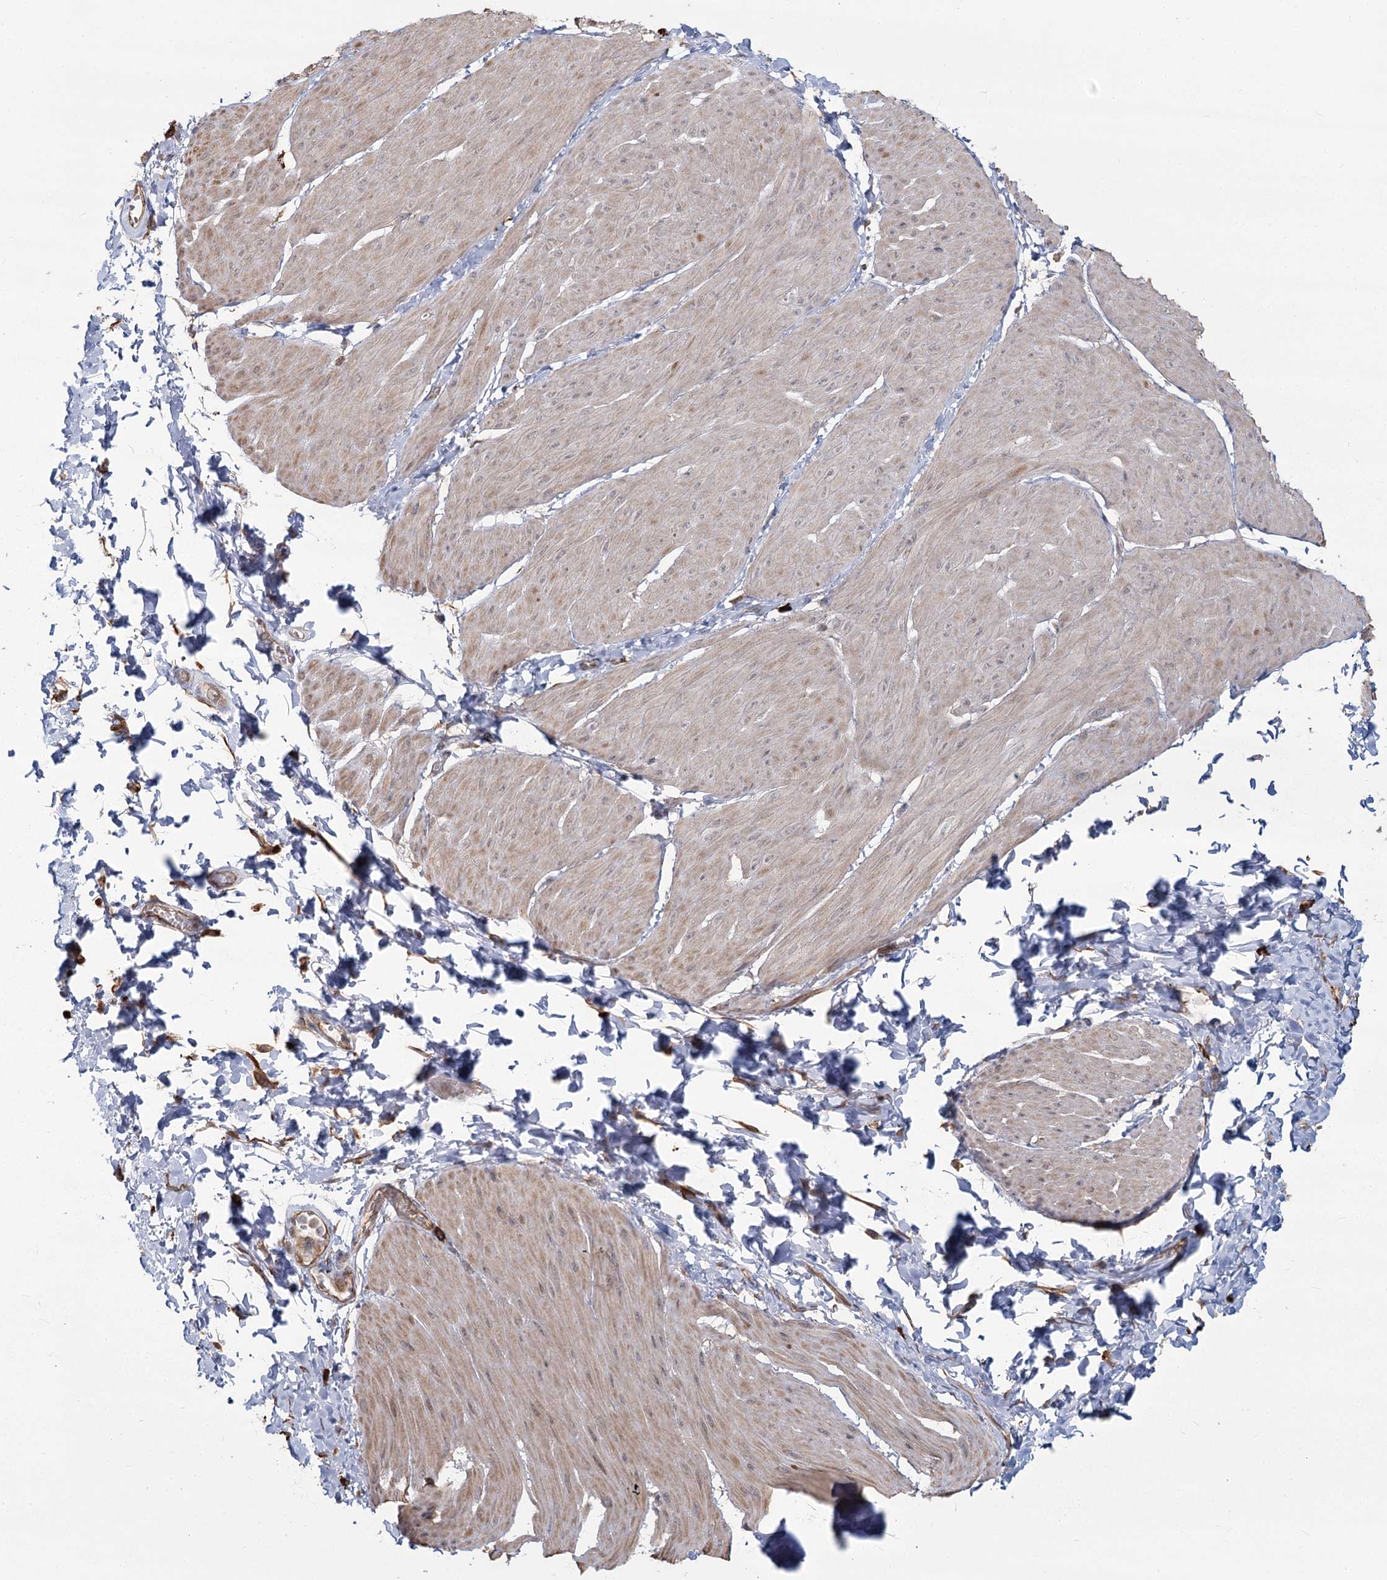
{"staining": {"intensity": "moderate", "quantity": ">75%", "location": "cytoplasmic/membranous"}, "tissue": "smooth muscle", "cell_type": "Smooth muscle cells", "image_type": "normal", "snomed": [{"axis": "morphology", "description": "Urothelial carcinoma, High grade"}, {"axis": "topography", "description": "Urinary bladder"}], "caption": "Protein analysis of normal smooth muscle shows moderate cytoplasmic/membranous expression in about >75% of smooth muscle cells. (Brightfield microscopy of DAB IHC at high magnification).", "gene": "AP2M1", "patient": {"sex": "male", "age": 46}}